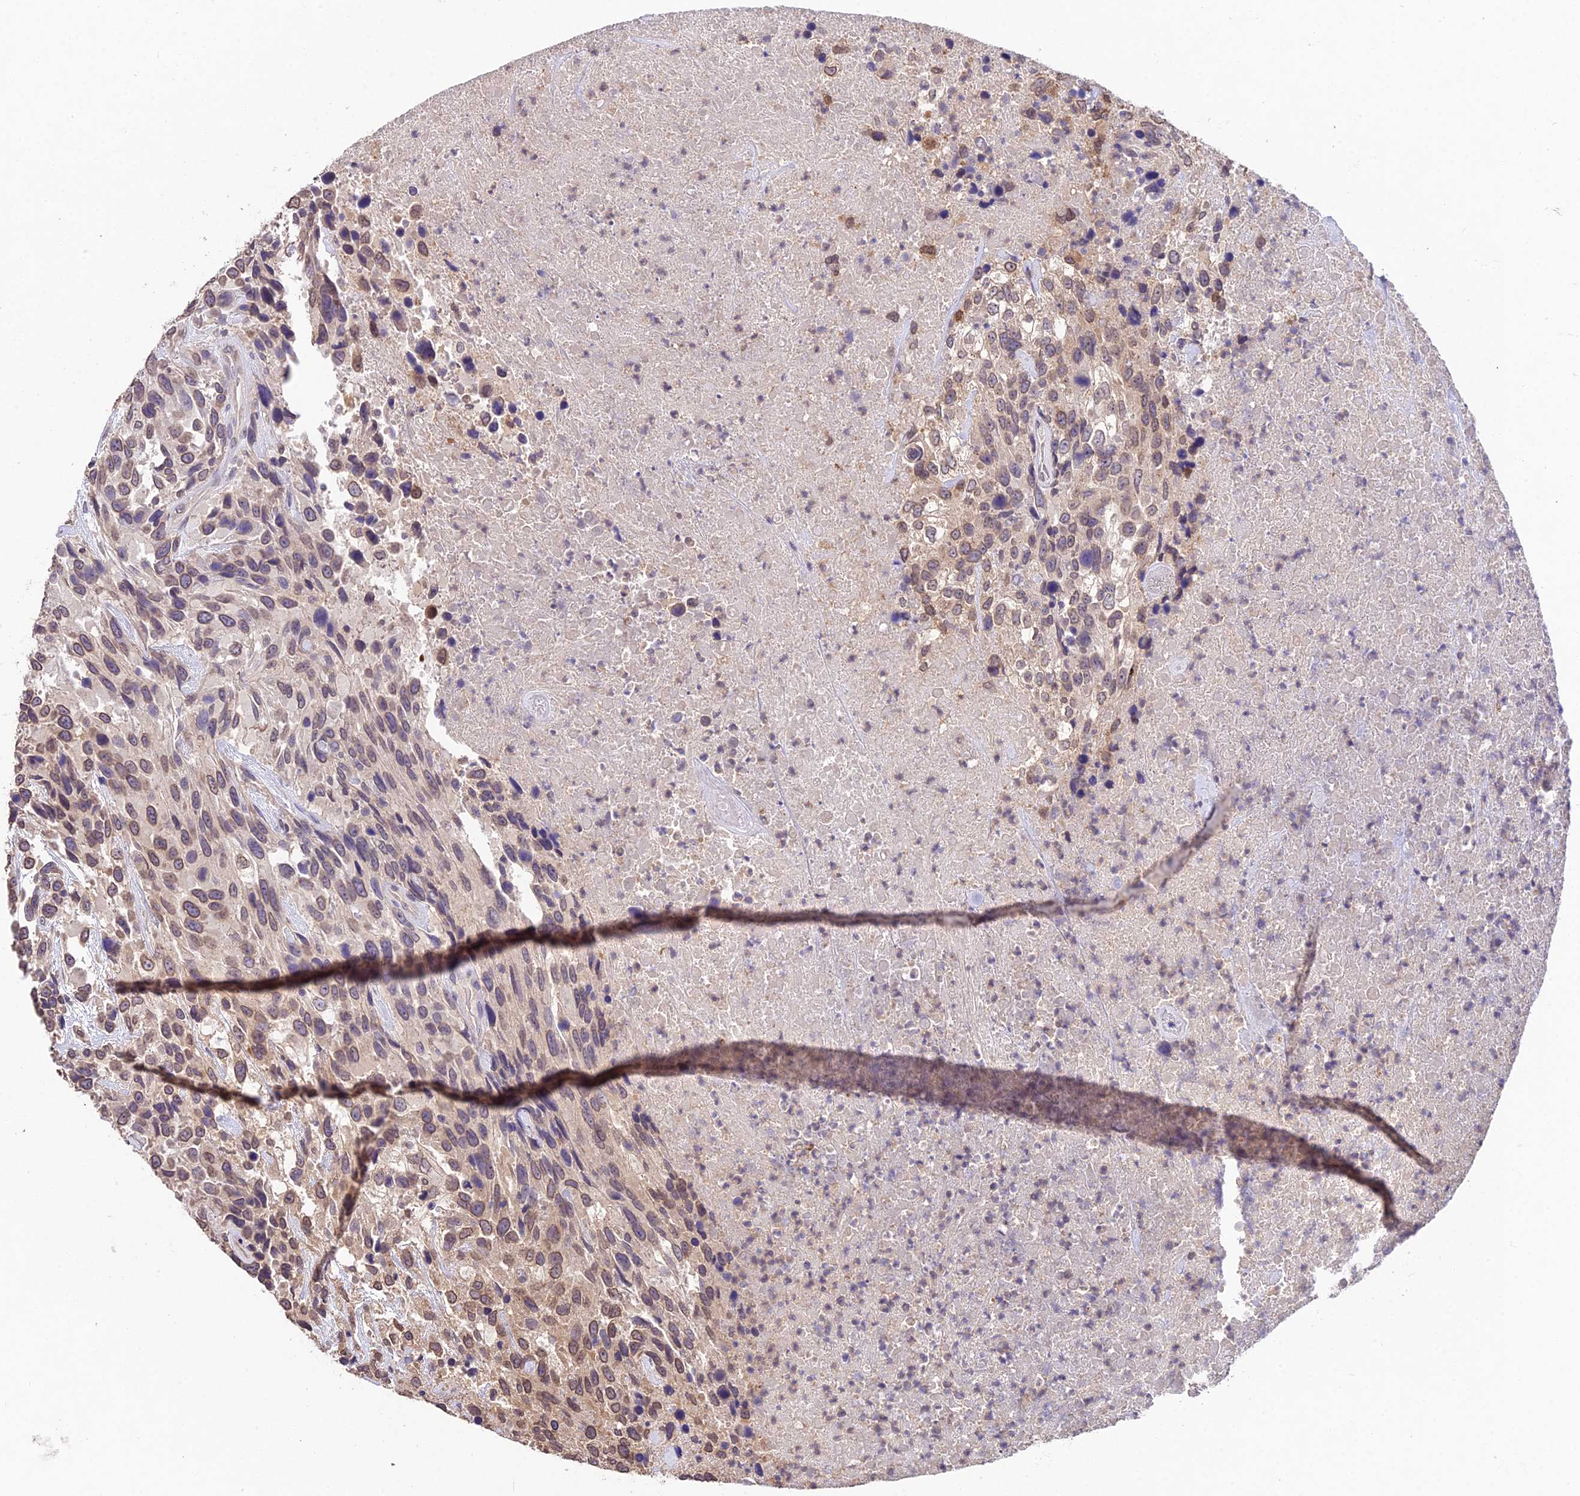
{"staining": {"intensity": "moderate", "quantity": ">75%", "location": "cytoplasmic/membranous,nuclear"}, "tissue": "urothelial cancer", "cell_type": "Tumor cells", "image_type": "cancer", "snomed": [{"axis": "morphology", "description": "Urothelial carcinoma, High grade"}, {"axis": "topography", "description": "Urinary bladder"}], "caption": "High-grade urothelial carcinoma tissue demonstrates moderate cytoplasmic/membranous and nuclear staining in approximately >75% of tumor cells, visualized by immunohistochemistry. (DAB IHC, brown staining for protein, blue staining for nuclei).", "gene": "PGK1", "patient": {"sex": "female", "age": 70}}